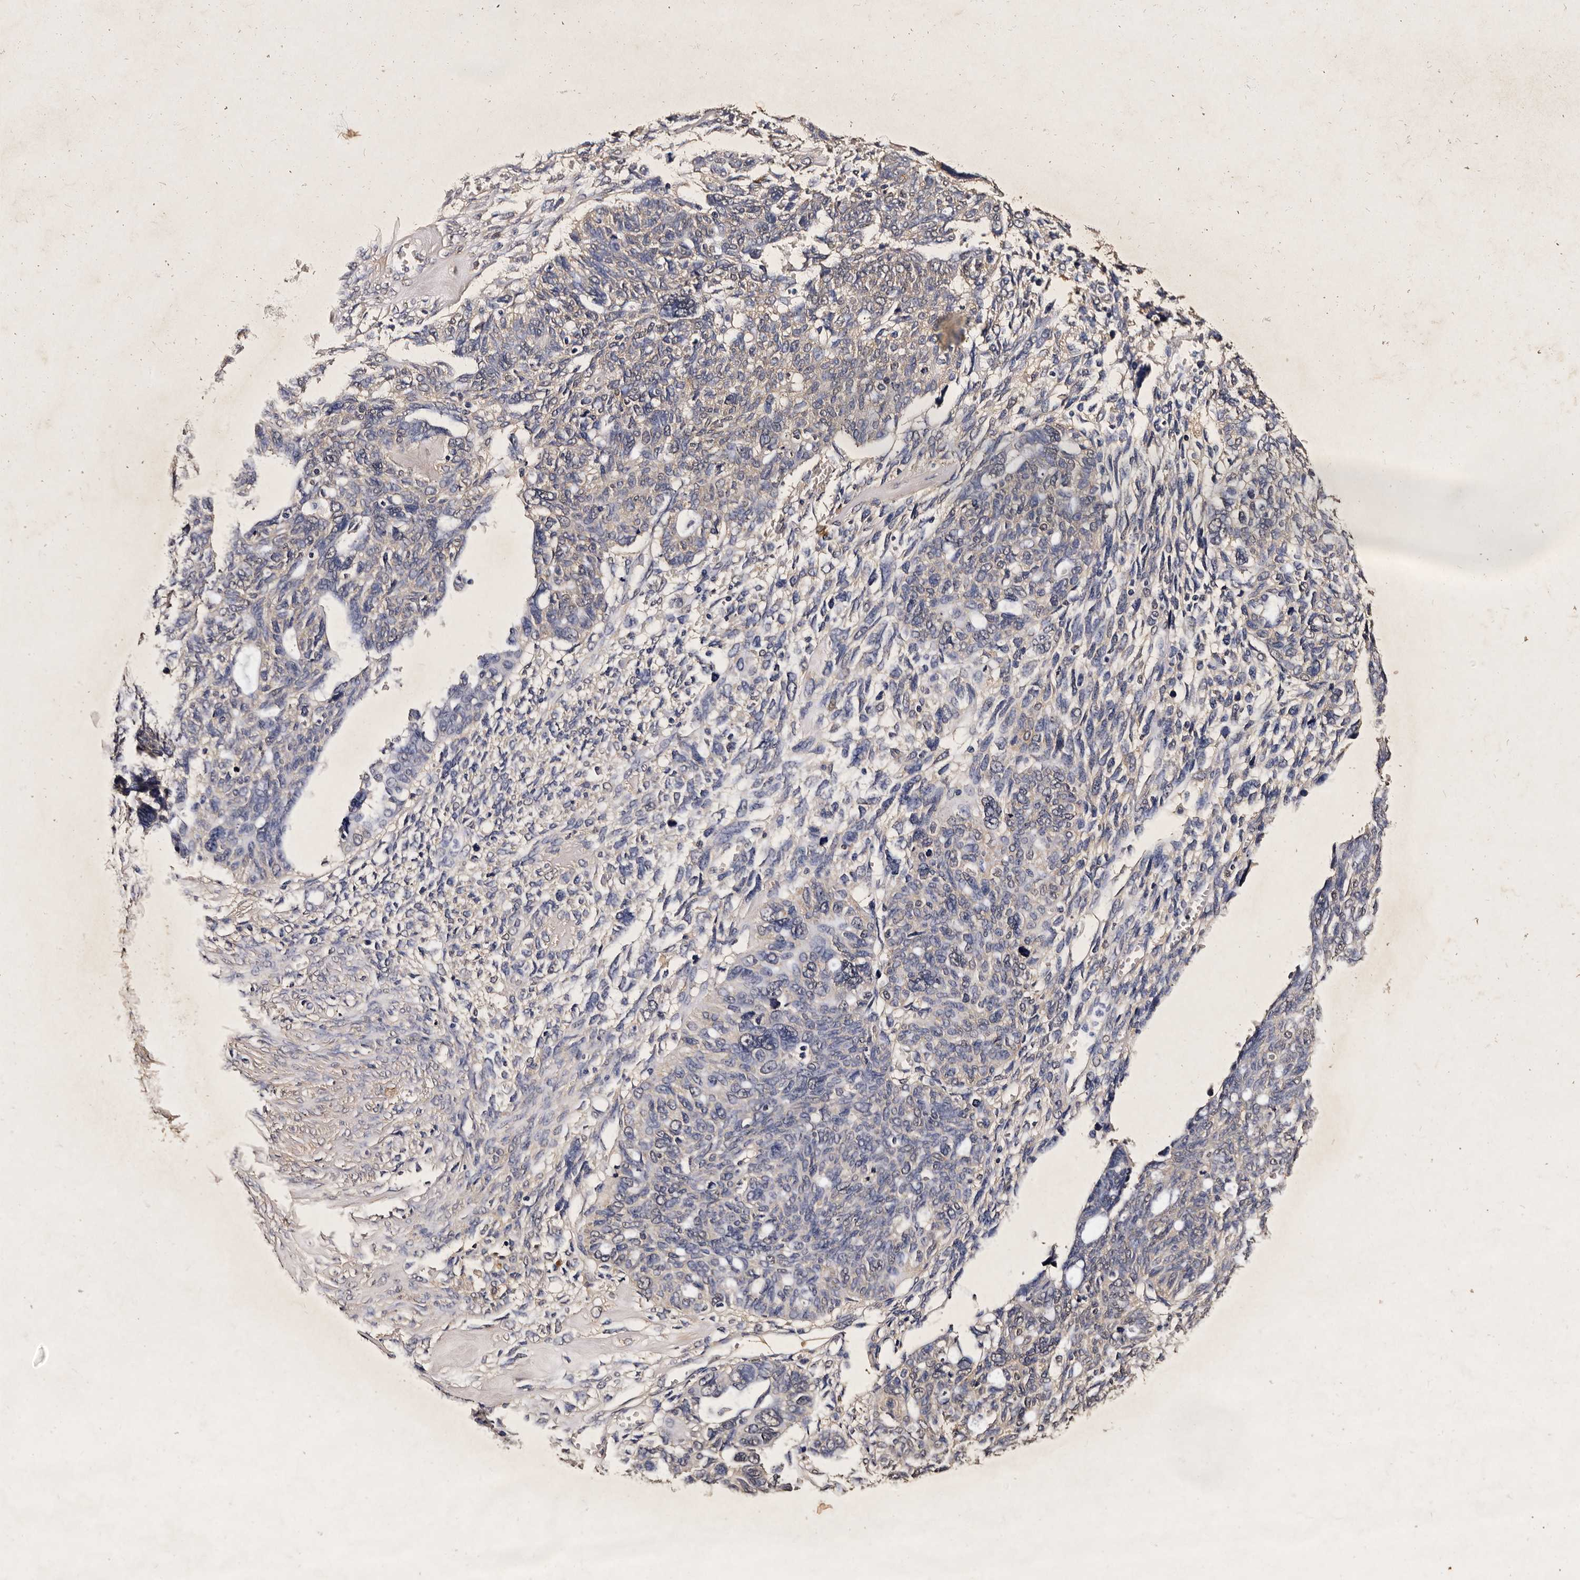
{"staining": {"intensity": "weak", "quantity": "<25%", "location": "cytoplasmic/membranous"}, "tissue": "ovarian cancer", "cell_type": "Tumor cells", "image_type": "cancer", "snomed": [{"axis": "morphology", "description": "Cystadenocarcinoma, serous, NOS"}, {"axis": "topography", "description": "Ovary"}], "caption": "High magnification brightfield microscopy of ovarian serous cystadenocarcinoma stained with DAB (3,3'-diaminobenzidine) (brown) and counterstained with hematoxylin (blue): tumor cells show no significant positivity.", "gene": "PARS2", "patient": {"sex": "female", "age": 79}}